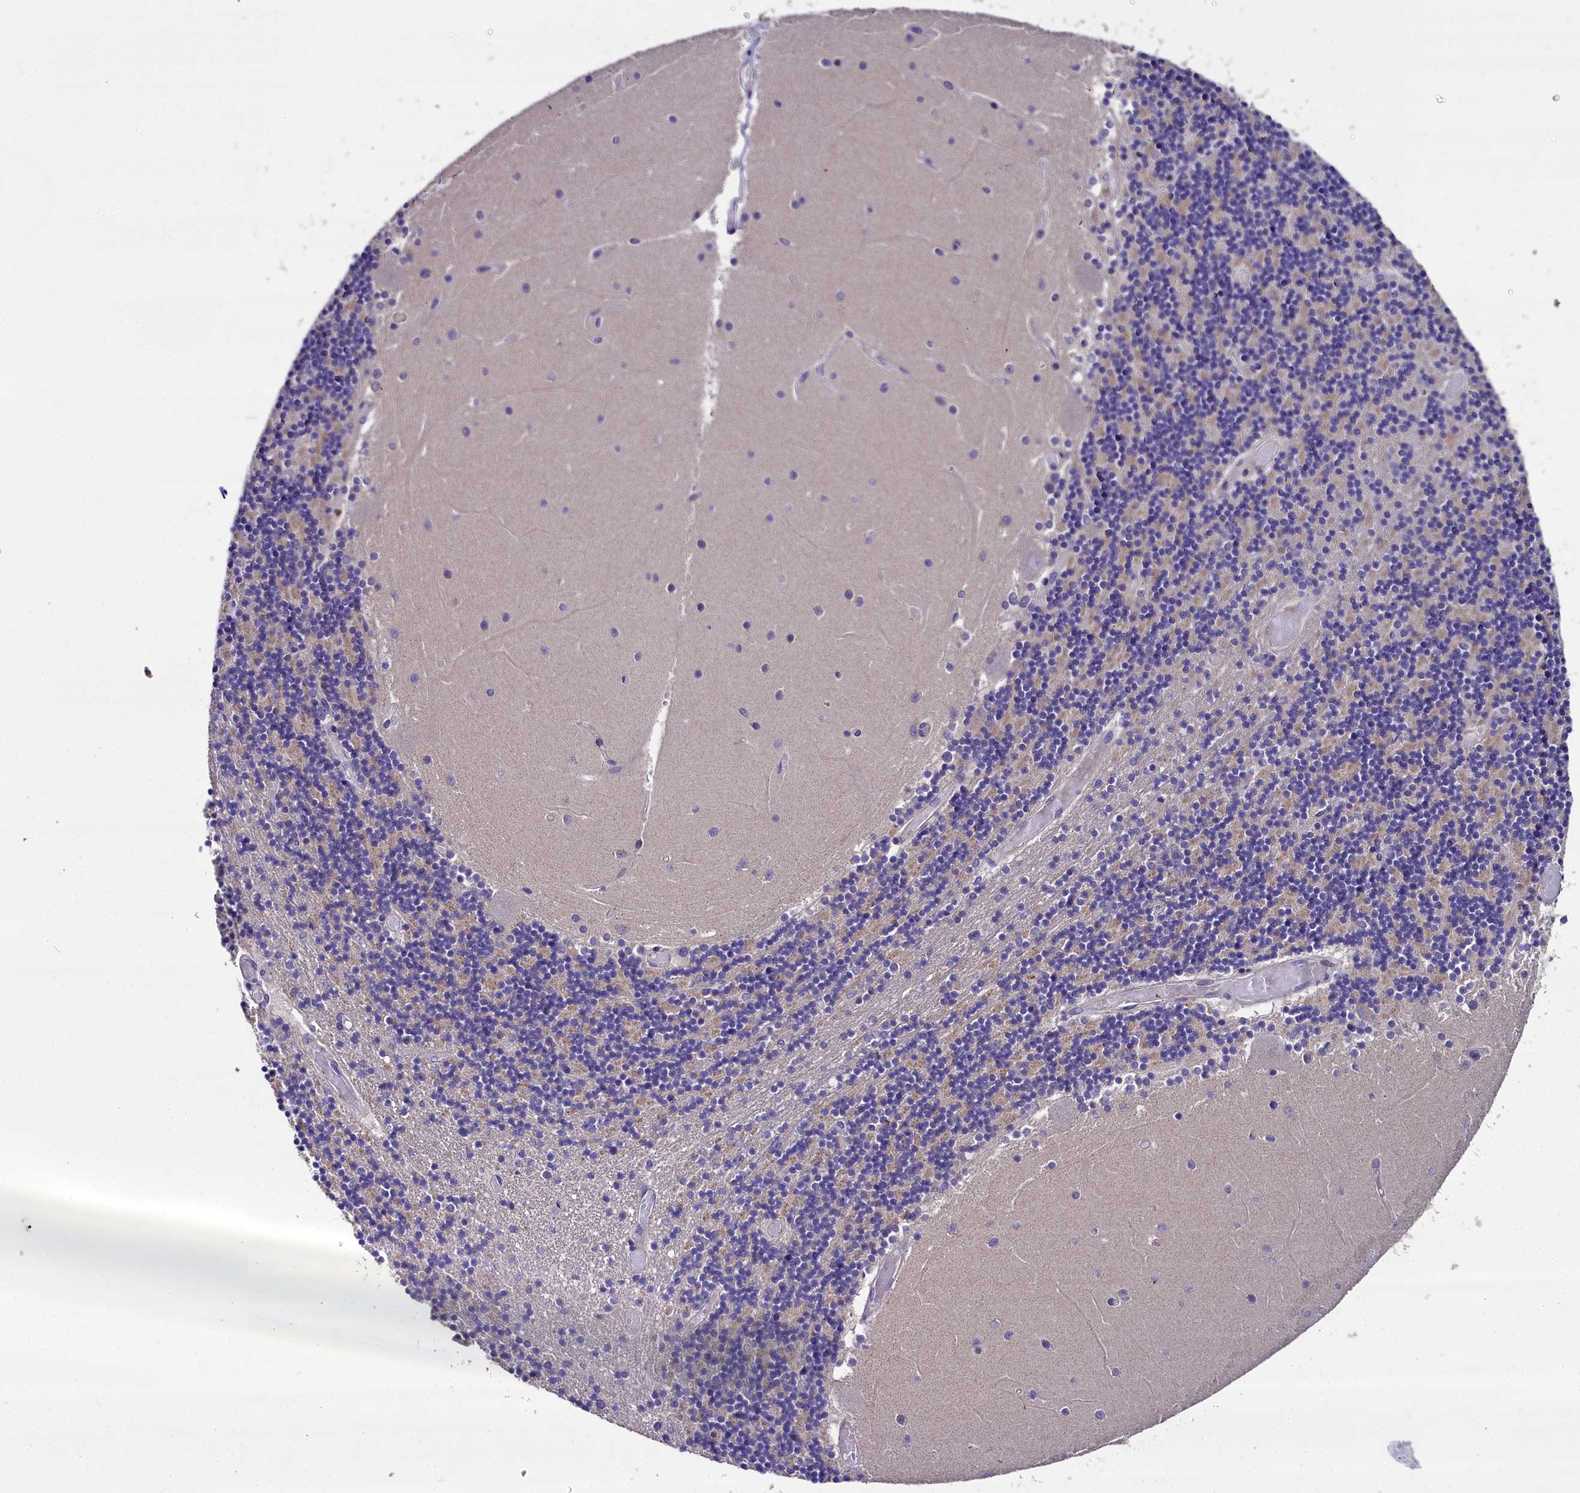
{"staining": {"intensity": "moderate", "quantity": "<25%", "location": "cytoplasmic/membranous"}, "tissue": "cerebellum", "cell_type": "Cells in granular layer", "image_type": "normal", "snomed": [{"axis": "morphology", "description": "Normal tissue, NOS"}, {"axis": "topography", "description": "Cerebellum"}], "caption": "Immunohistochemistry (IHC) (DAB) staining of normal human cerebellum shows moderate cytoplasmic/membranous protein expression in approximately <25% of cells in granular layer.", "gene": "NT5M", "patient": {"sex": "female", "age": 28}}